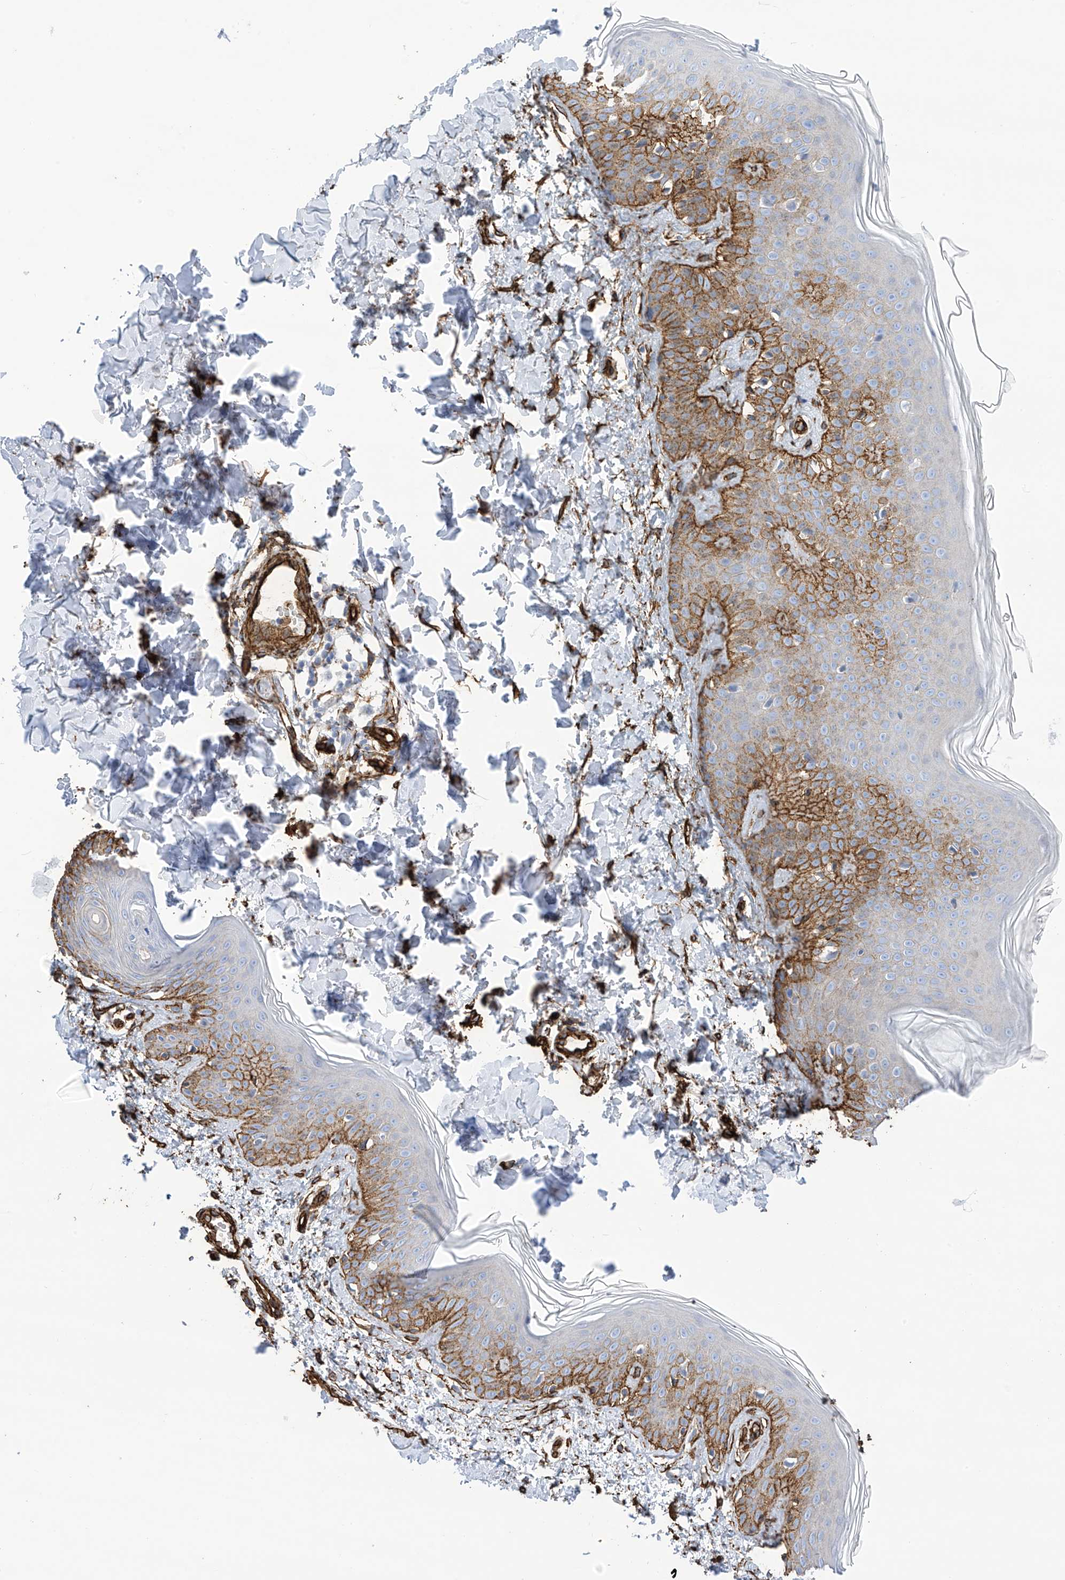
{"staining": {"intensity": "strong", "quantity": ">75%", "location": "cytoplasmic/membranous"}, "tissue": "skin", "cell_type": "Fibroblasts", "image_type": "normal", "snomed": [{"axis": "morphology", "description": "Normal tissue, NOS"}, {"axis": "topography", "description": "Skin"}], "caption": "Immunohistochemistry (IHC) histopathology image of normal skin: skin stained using IHC reveals high levels of strong protein expression localized specifically in the cytoplasmic/membranous of fibroblasts, appearing as a cytoplasmic/membranous brown color.", "gene": "UBTD1", "patient": {"sex": "male", "age": 37}}